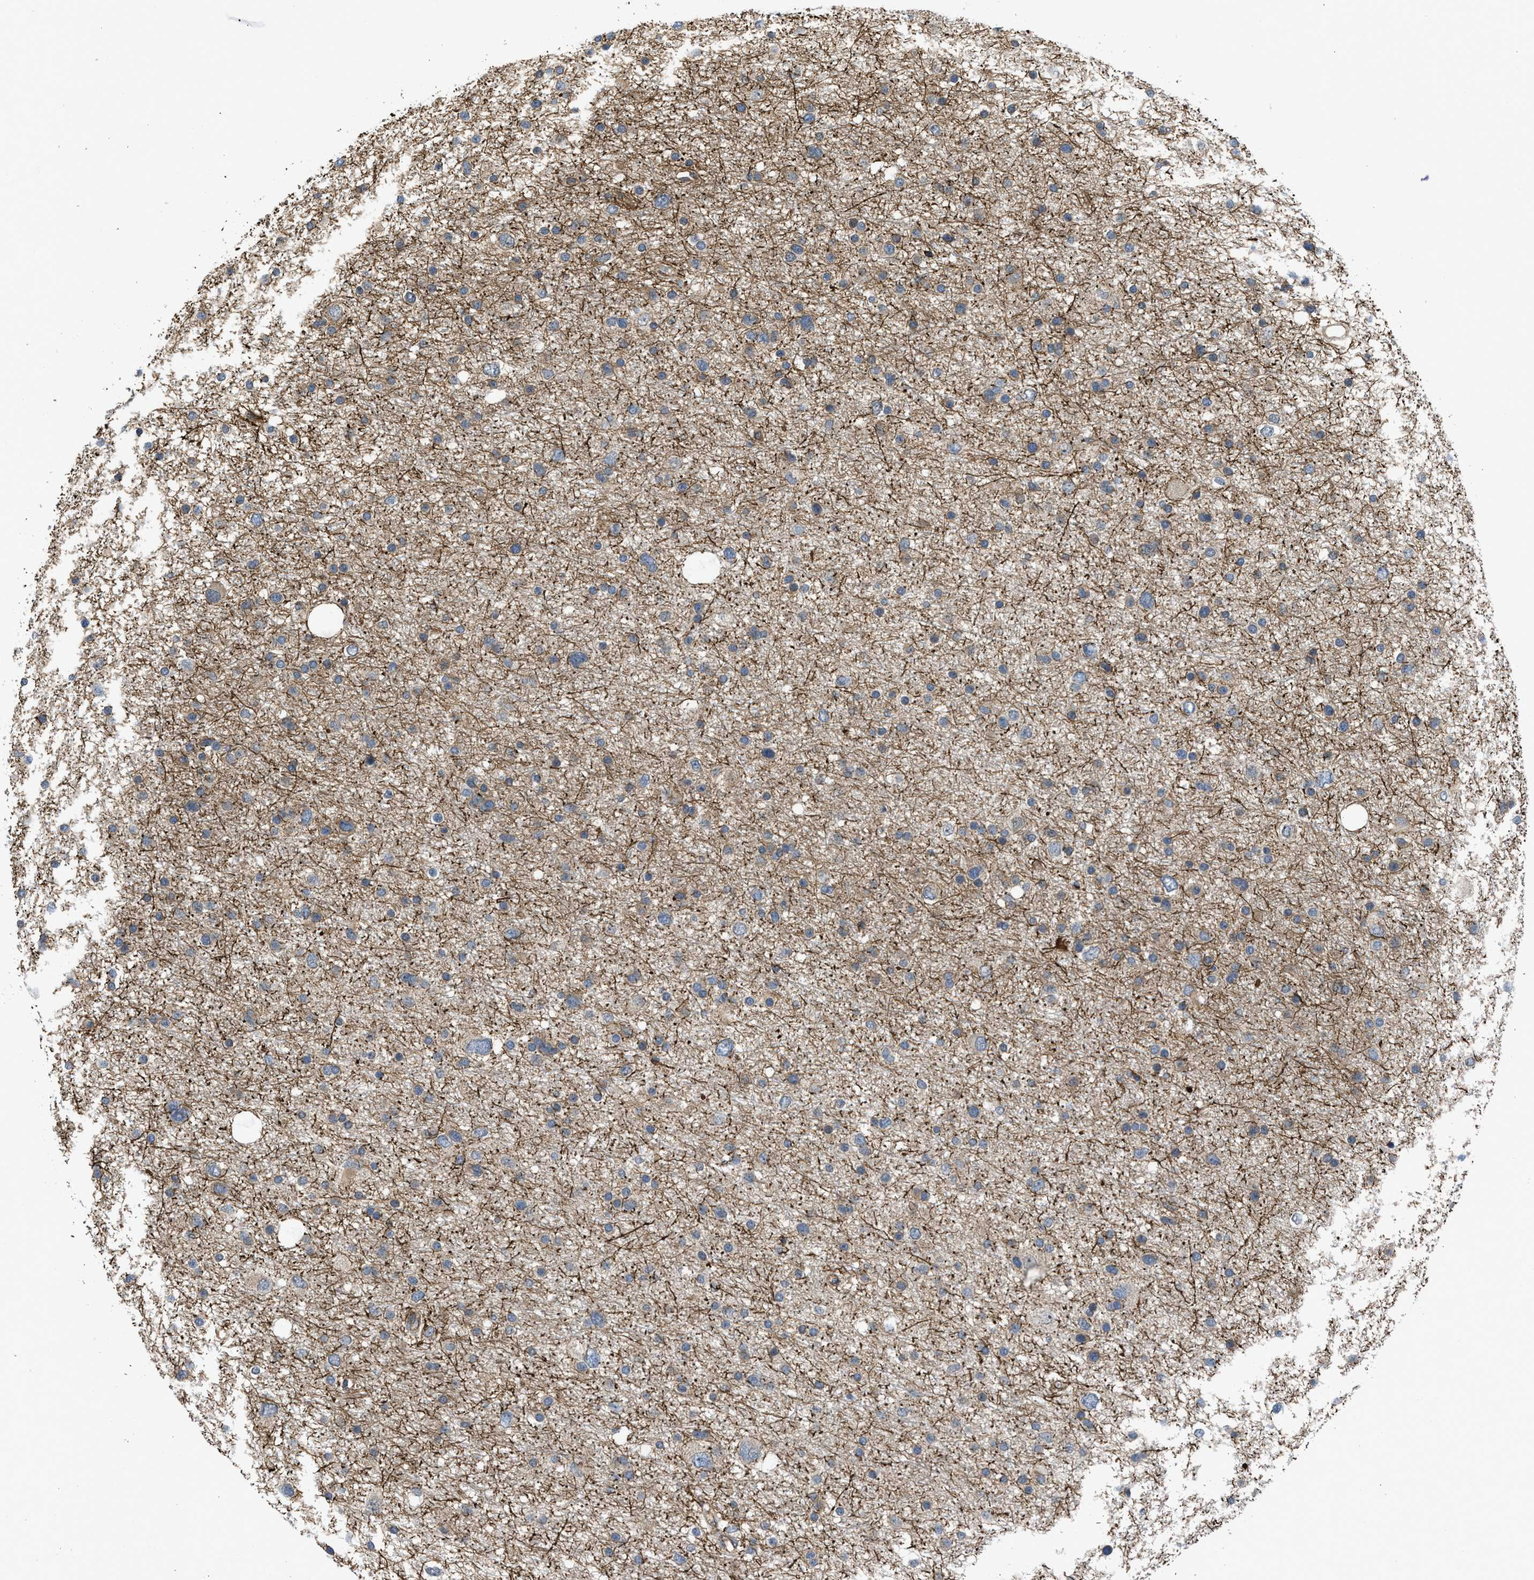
{"staining": {"intensity": "weak", "quantity": "<25%", "location": "cytoplasmic/membranous"}, "tissue": "glioma", "cell_type": "Tumor cells", "image_type": "cancer", "snomed": [{"axis": "morphology", "description": "Glioma, malignant, Low grade"}, {"axis": "topography", "description": "Brain"}], "caption": "The image demonstrates no significant expression in tumor cells of malignant glioma (low-grade). (DAB immunohistochemistry (IHC) with hematoxylin counter stain).", "gene": "GPATCH2L", "patient": {"sex": "female", "age": 37}}